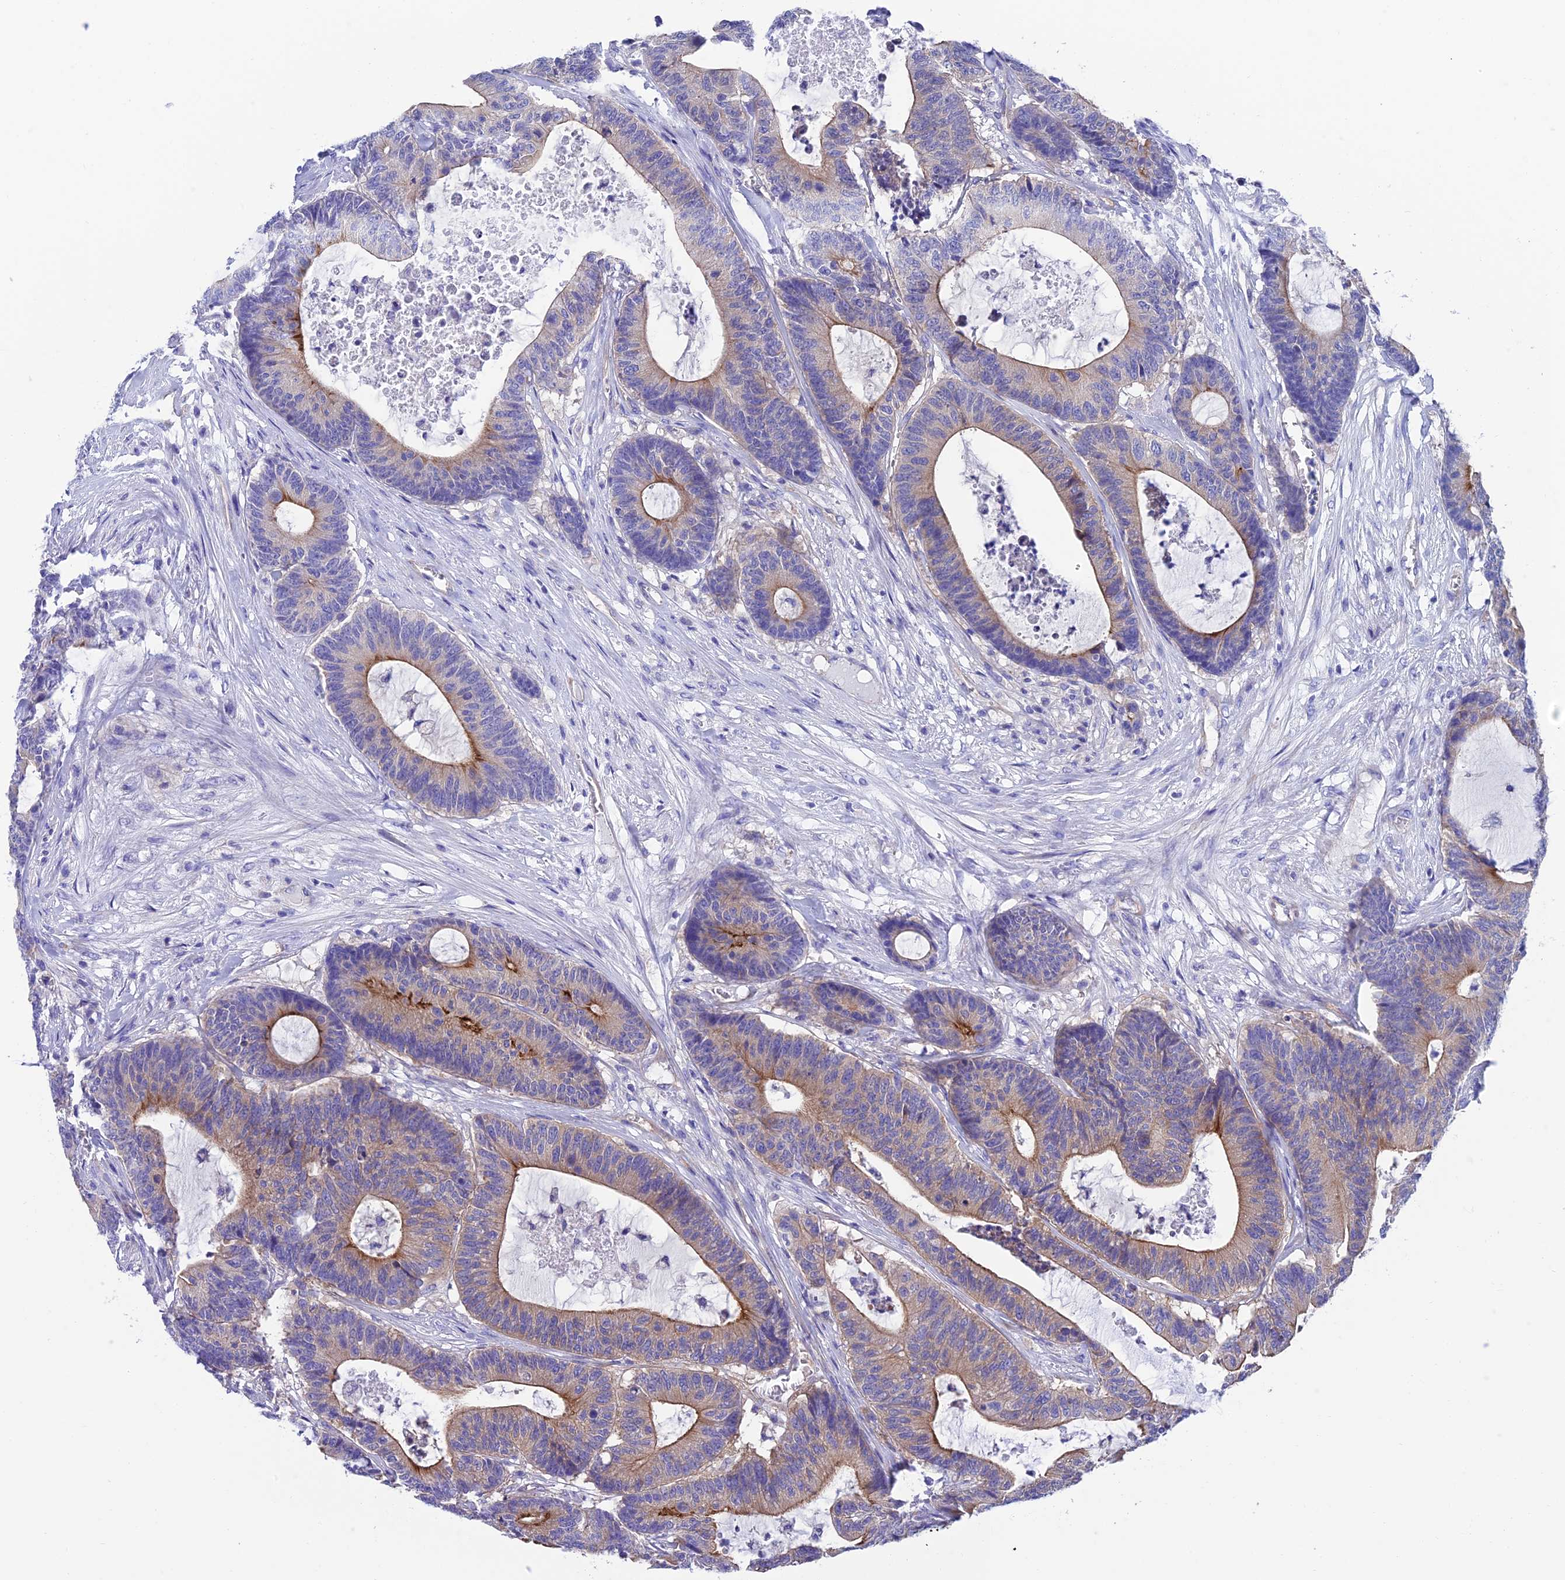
{"staining": {"intensity": "moderate", "quantity": "25%-75%", "location": "cytoplasmic/membranous"}, "tissue": "colorectal cancer", "cell_type": "Tumor cells", "image_type": "cancer", "snomed": [{"axis": "morphology", "description": "Adenocarcinoma, NOS"}, {"axis": "topography", "description": "Colon"}], "caption": "Brown immunohistochemical staining in human colorectal cancer (adenocarcinoma) exhibits moderate cytoplasmic/membranous staining in about 25%-75% of tumor cells. Immunohistochemistry (ihc) stains the protein in brown and the nuclei are stained blue.", "gene": "PPFIA3", "patient": {"sex": "female", "age": 84}}